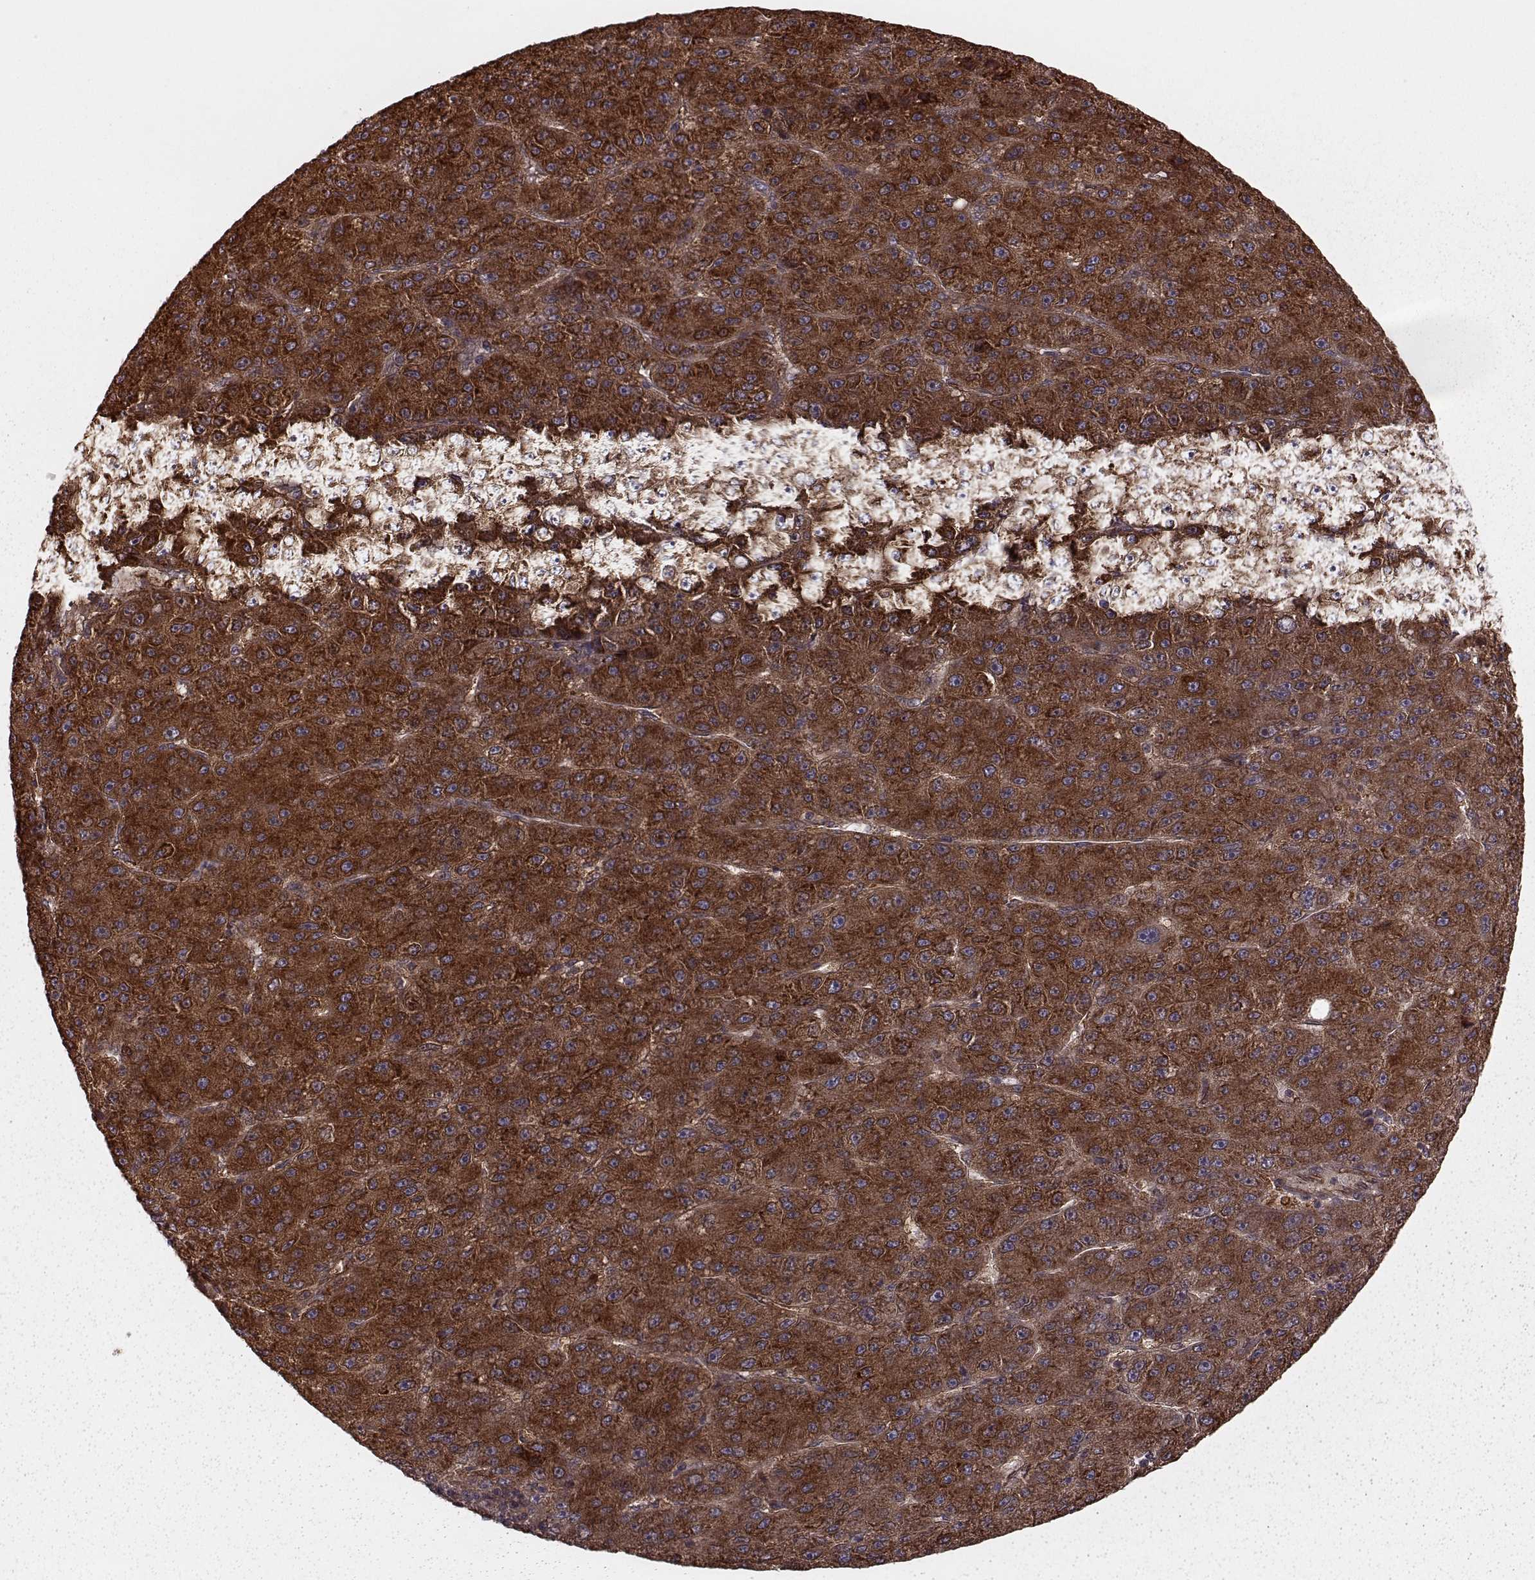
{"staining": {"intensity": "strong", "quantity": ">75%", "location": "cytoplasmic/membranous"}, "tissue": "liver cancer", "cell_type": "Tumor cells", "image_type": "cancer", "snomed": [{"axis": "morphology", "description": "Carcinoma, Hepatocellular, NOS"}, {"axis": "topography", "description": "Liver"}], "caption": "An image showing strong cytoplasmic/membranous expression in approximately >75% of tumor cells in liver cancer, as visualized by brown immunohistochemical staining.", "gene": "AGPAT1", "patient": {"sex": "male", "age": 67}}